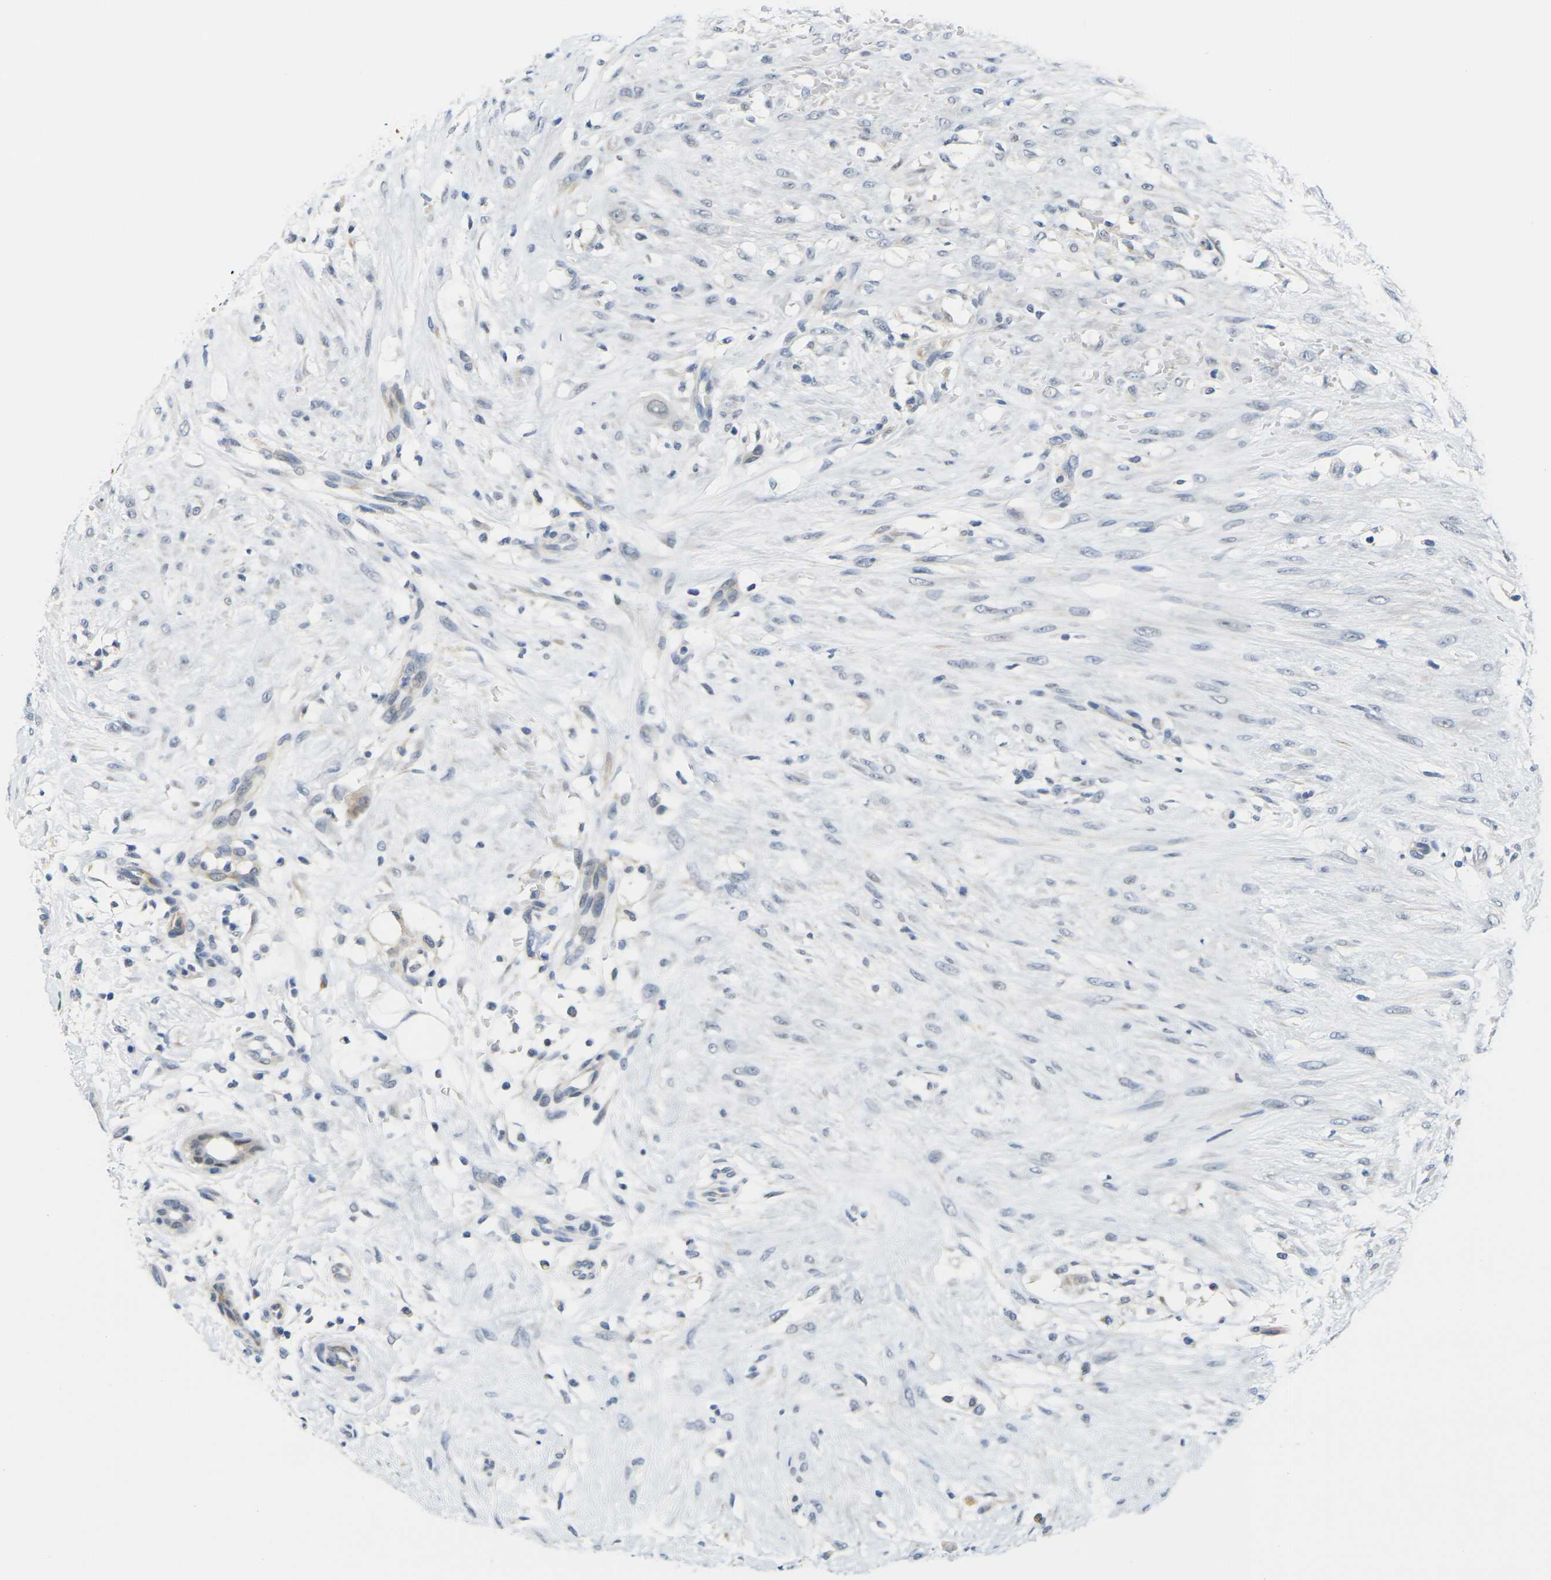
{"staining": {"intensity": "negative", "quantity": "none", "location": "none"}, "tissue": "breast cancer", "cell_type": "Tumor cells", "image_type": "cancer", "snomed": [{"axis": "morphology", "description": "Duct carcinoma"}, {"axis": "topography", "description": "Breast"}], "caption": "Breast cancer (intraductal carcinoma) was stained to show a protein in brown. There is no significant staining in tumor cells.", "gene": "OTOF", "patient": {"sex": "female", "age": 40}}